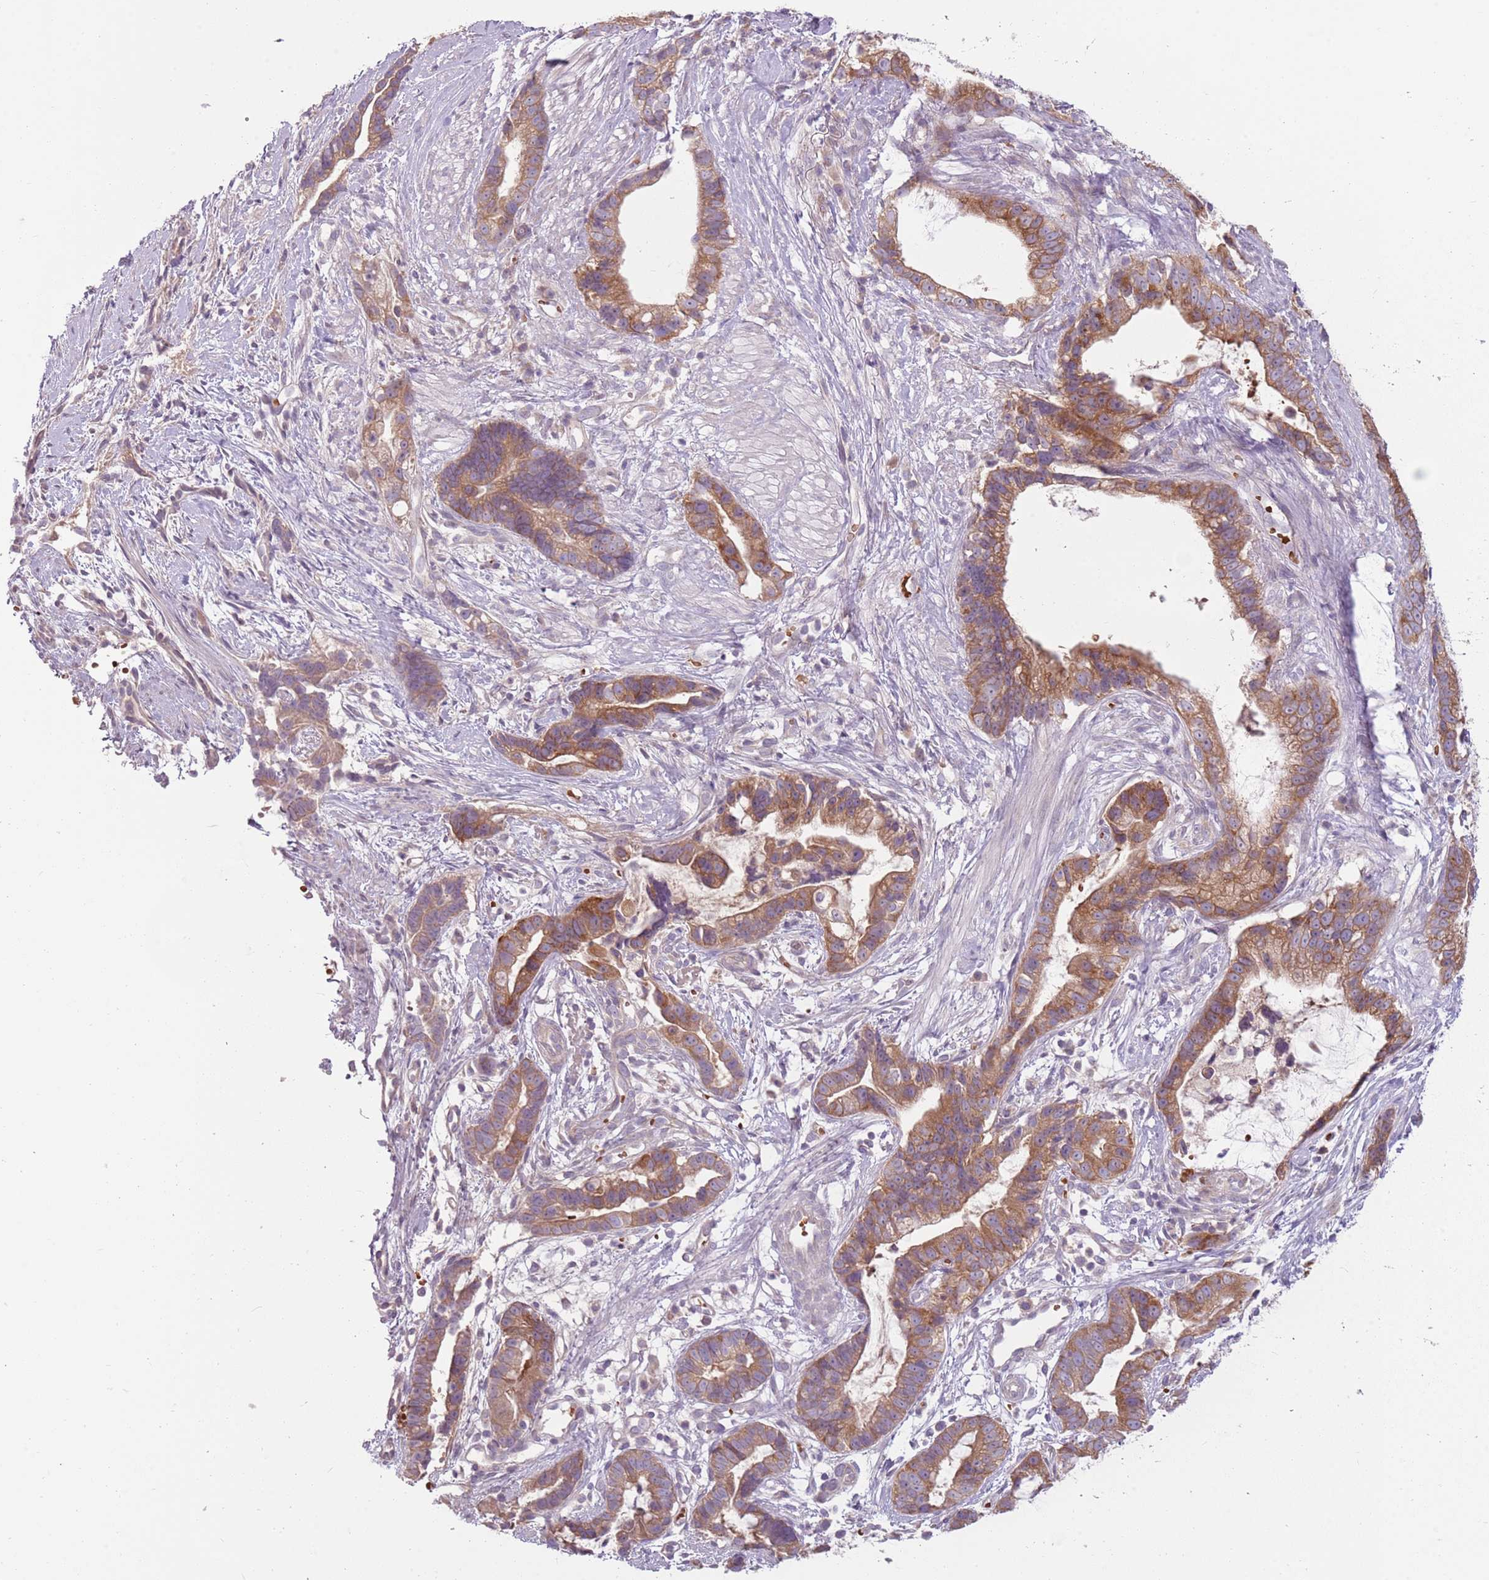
{"staining": {"intensity": "moderate", "quantity": ">75%", "location": "cytoplasmic/membranous"}, "tissue": "stomach cancer", "cell_type": "Tumor cells", "image_type": "cancer", "snomed": [{"axis": "morphology", "description": "Adenocarcinoma, NOS"}, {"axis": "topography", "description": "Stomach"}], "caption": "Immunohistochemical staining of human stomach adenocarcinoma exhibits medium levels of moderate cytoplasmic/membranous expression in approximately >75% of tumor cells.", "gene": "HSPA14", "patient": {"sex": "male", "age": 55}}